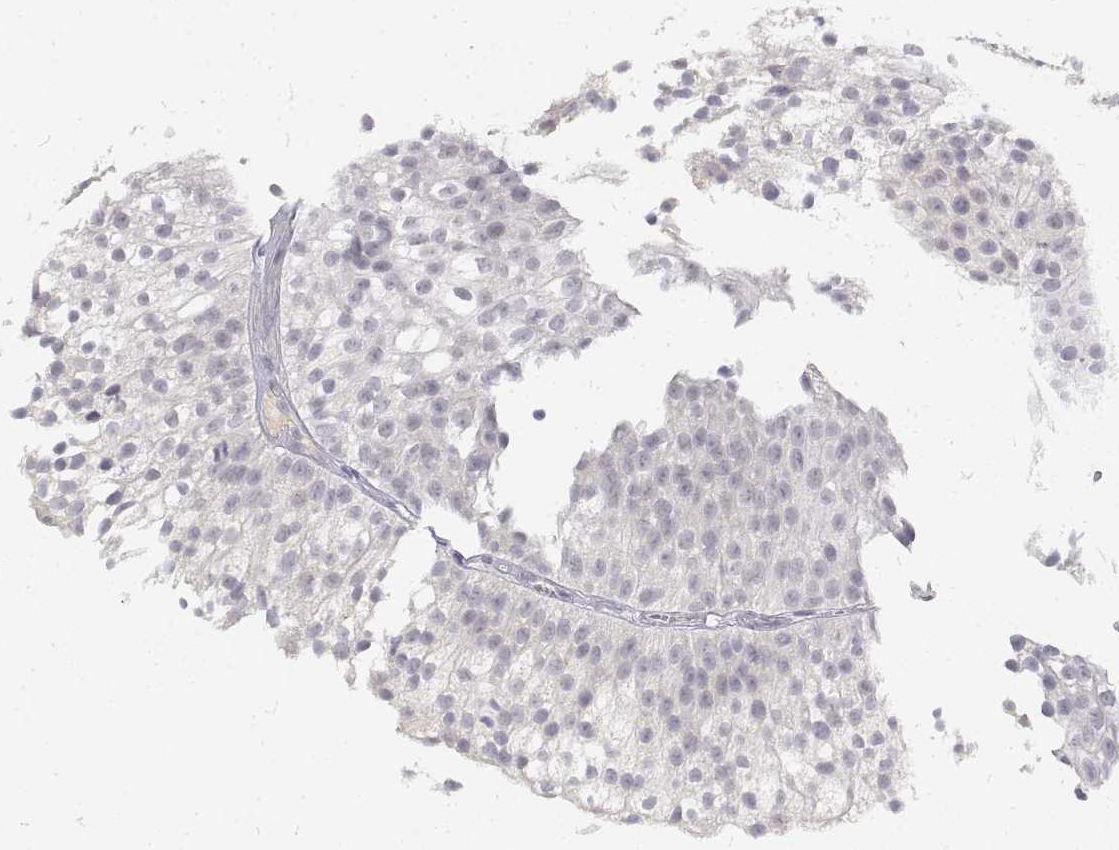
{"staining": {"intensity": "negative", "quantity": "none", "location": "none"}, "tissue": "urothelial cancer", "cell_type": "Tumor cells", "image_type": "cancer", "snomed": [{"axis": "morphology", "description": "Urothelial carcinoma, Low grade"}, {"axis": "topography", "description": "Urinary bladder"}], "caption": "This is a histopathology image of immunohistochemistry staining of urothelial cancer, which shows no positivity in tumor cells.", "gene": "ANO2", "patient": {"sex": "male", "age": 70}}